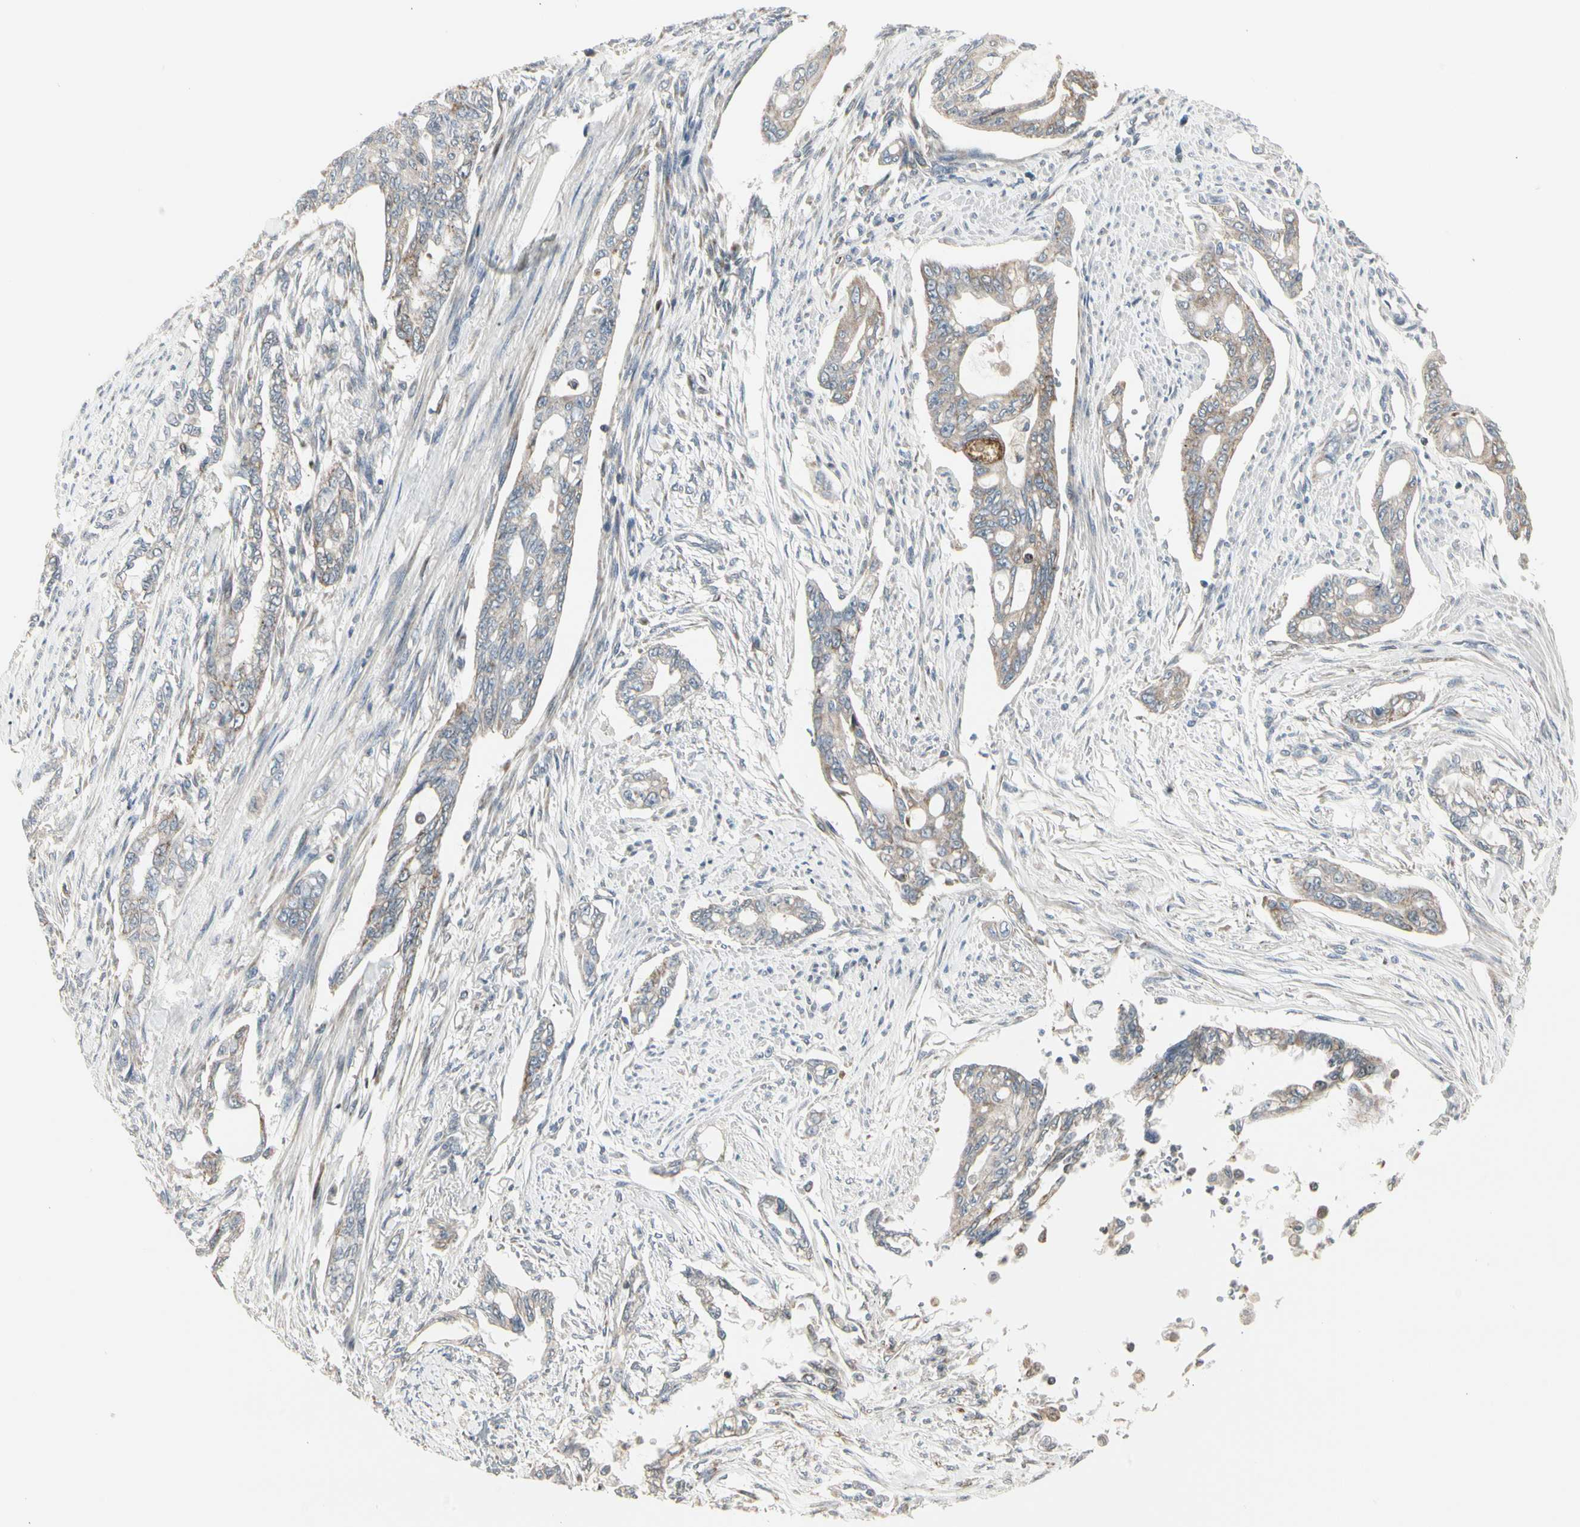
{"staining": {"intensity": "moderate", "quantity": "25%-75%", "location": "cytoplasmic/membranous"}, "tissue": "pancreatic cancer", "cell_type": "Tumor cells", "image_type": "cancer", "snomed": [{"axis": "morphology", "description": "Normal tissue, NOS"}, {"axis": "topography", "description": "Pancreas"}], "caption": "Immunohistochemical staining of human pancreatic cancer shows moderate cytoplasmic/membranous protein positivity in about 25%-75% of tumor cells.", "gene": "TMEM176A", "patient": {"sex": "male", "age": 42}}